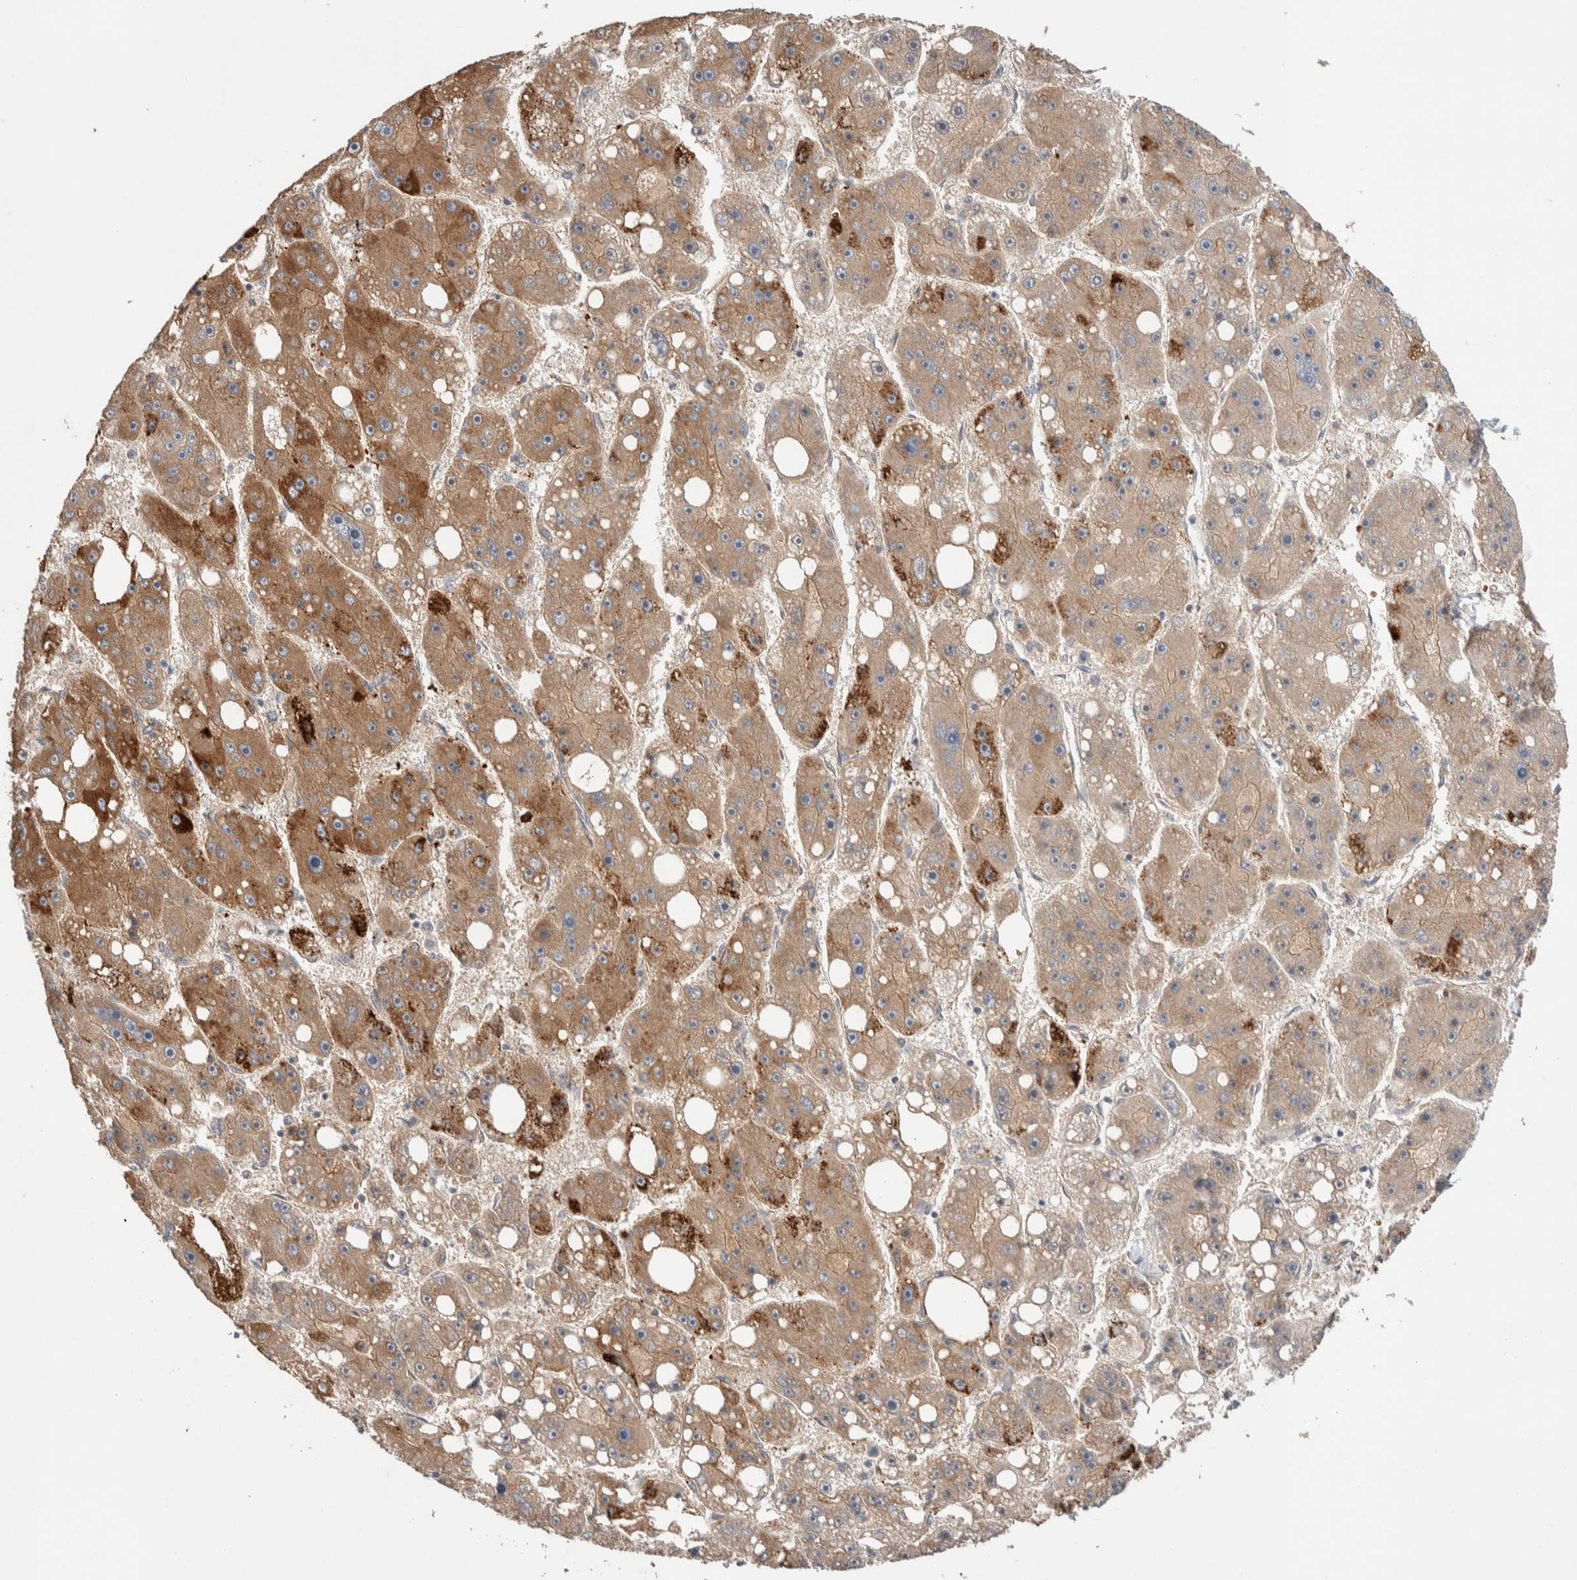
{"staining": {"intensity": "moderate", "quantity": ">75%", "location": "cytoplasmic/membranous"}, "tissue": "liver cancer", "cell_type": "Tumor cells", "image_type": "cancer", "snomed": [{"axis": "morphology", "description": "Carcinoma, Hepatocellular, NOS"}, {"axis": "topography", "description": "Liver"}], "caption": "Hepatocellular carcinoma (liver) tissue reveals moderate cytoplasmic/membranous positivity in approximately >75% of tumor cells, visualized by immunohistochemistry.", "gene": "WDR91", "patient": {"sex": "female", "age": 61}}